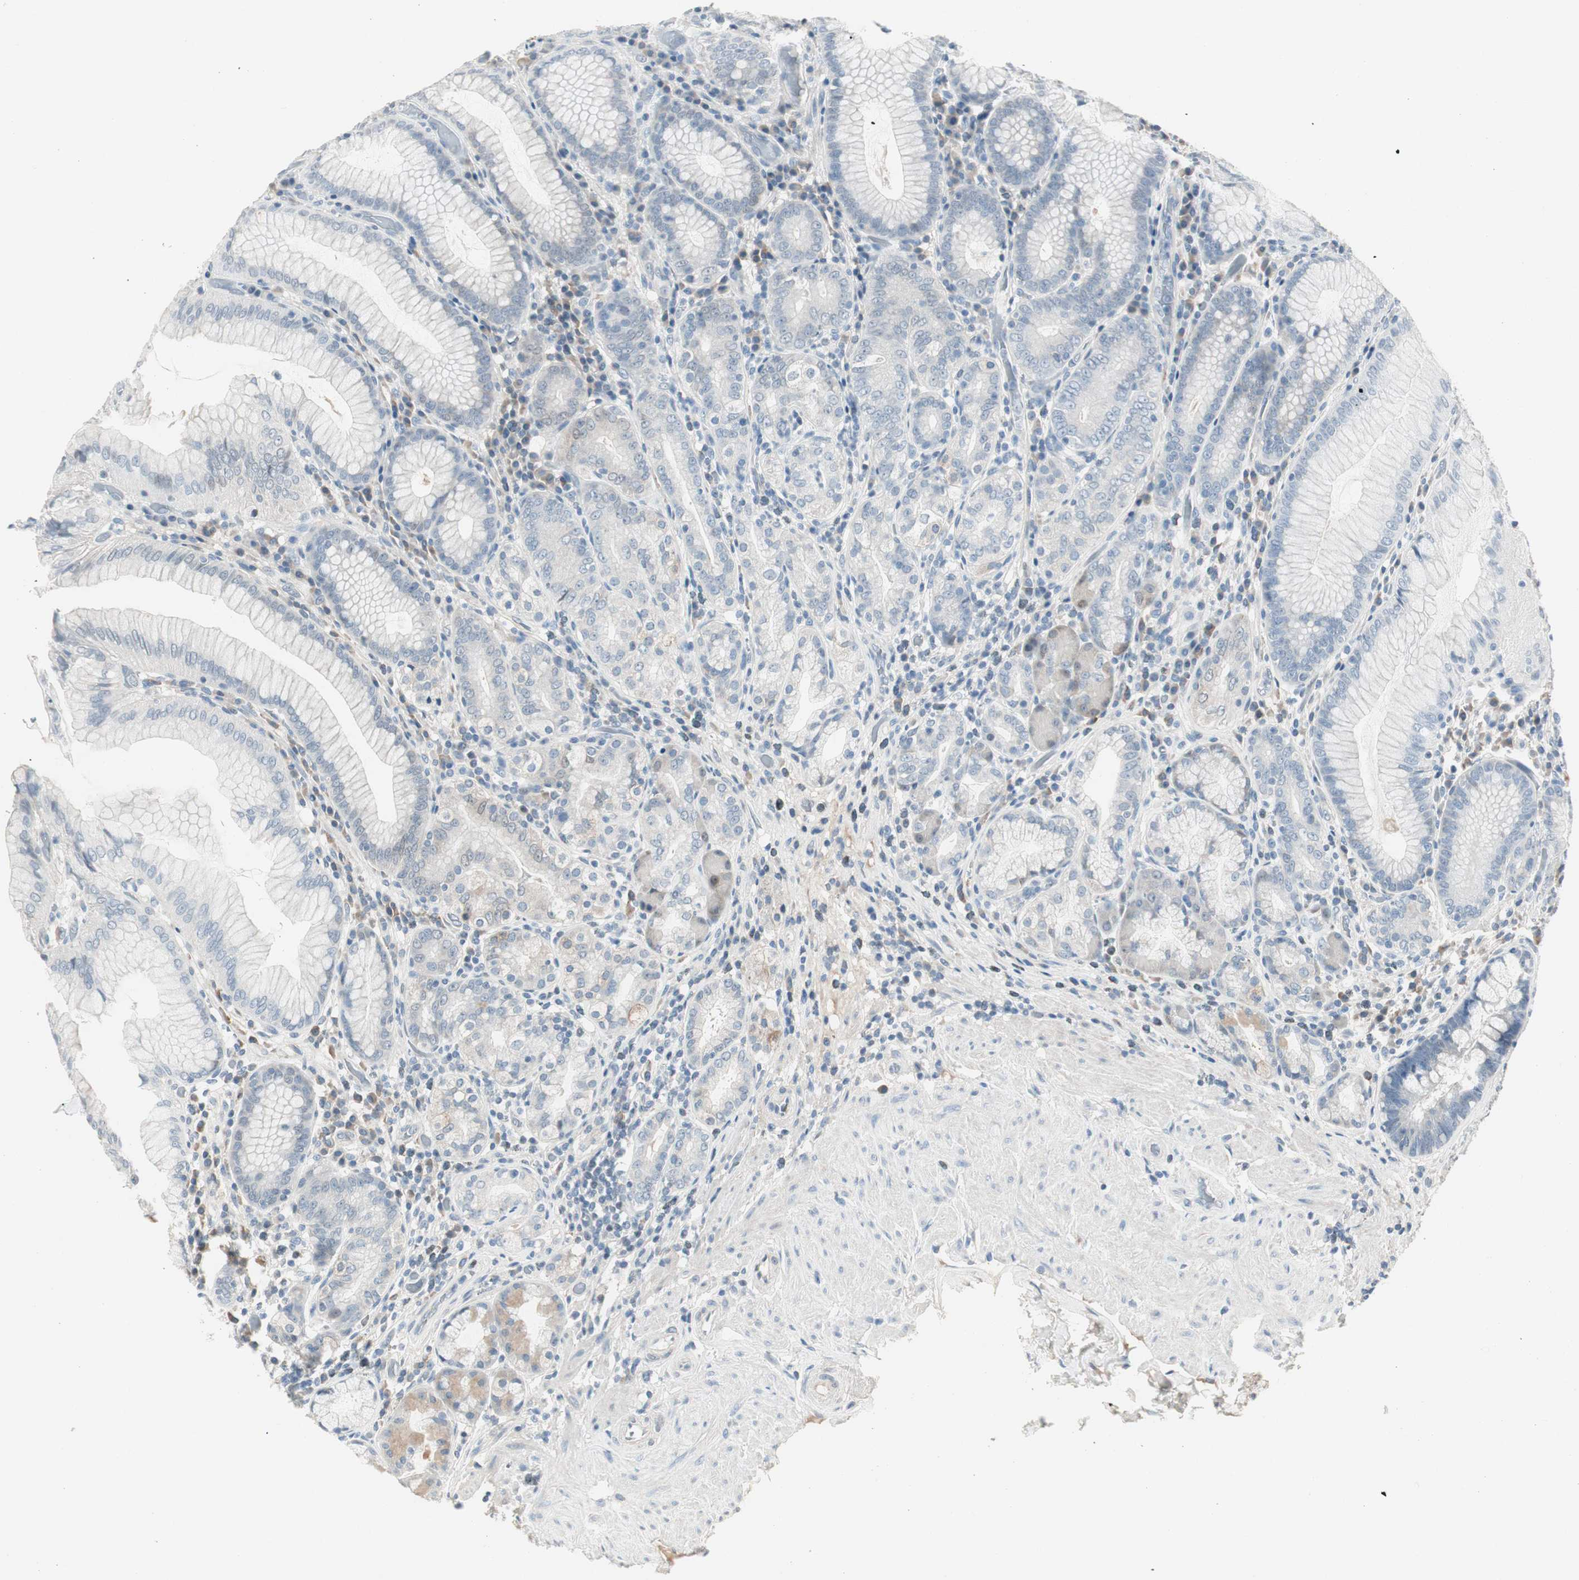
{"staining": {"intensity": "weak", "quantity": "<25%", "location": "cytoplasmic/membranous"}, "tissue": "stomach", "cell_type": "Glandular cells", "image_type": "normal", "snomed": [{"axis": "morphology", "description": "Normal tissue, NOS"}, {"axis": "topography", "description": "Stomach, lower"}], "caption": "Micrograph shows no protein expression in glandular cells of unremarkable stomach. (Stains: DAB immunohistochemistry (IHC) with hematoxylin counter stain, Microscopy: brightfield microscopy at high magnification).", "gene": "EVA1A", "patient": {"sex": "female", "age": 76}}